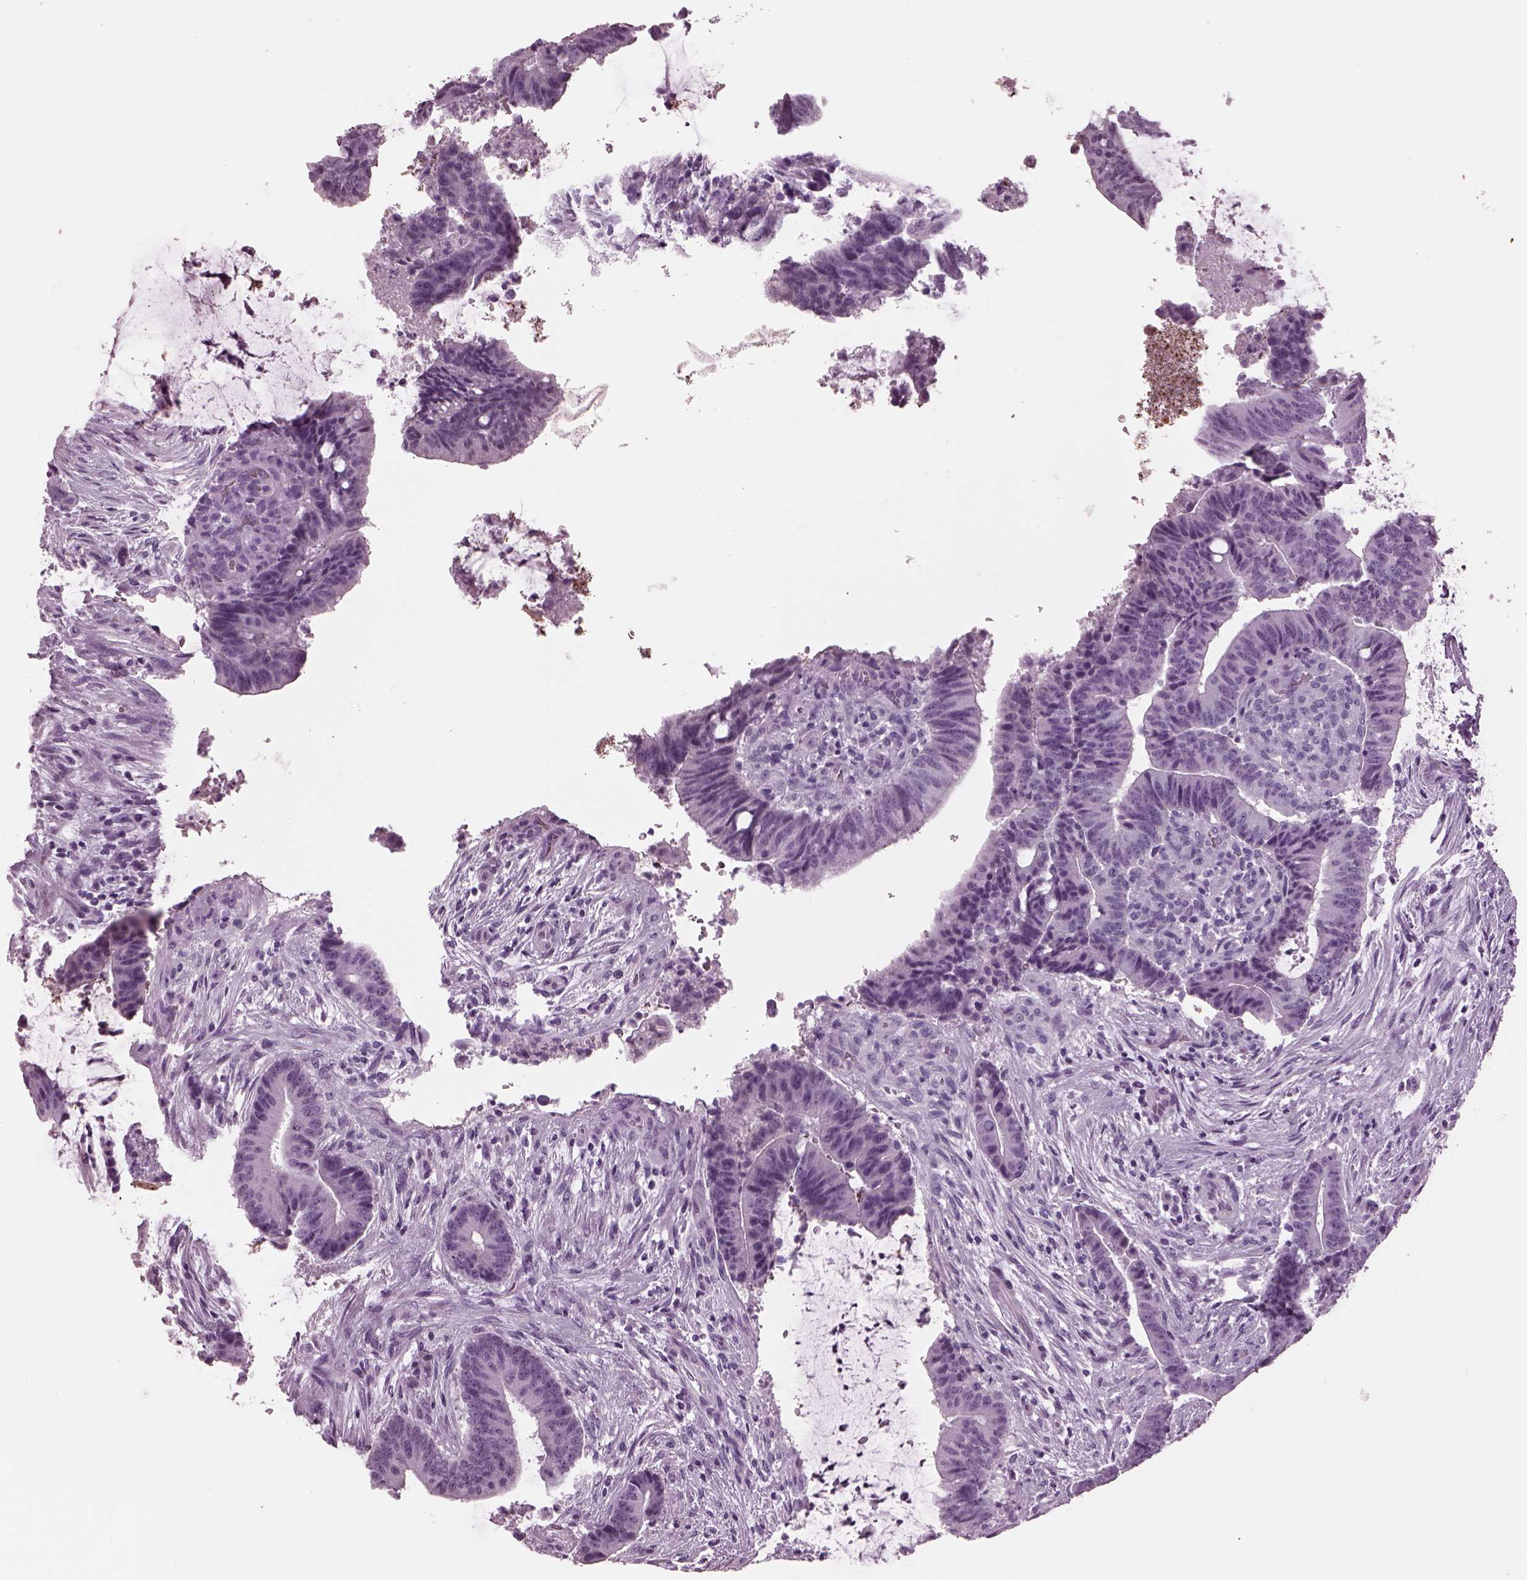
{"staining": {"intensity": "negative", "quantity": "none", "location": "none"}, "tissue": "colorectal cancer", "cell_type": "Tumor cells", "image_type": "cancer", "snomed": [{"axis": "morphology", "description": "Adenocarcinoma, NOS"}, {"axis": "topography", "description": "Colon"}], "caption": "Immunohistochemistry image of human colorectal cancer stained for a protein (brown), which demonstrates no expression in tumor cells.", "gene": "KRTAP3-2", "patient": {"sex": "female", "age": 43}}